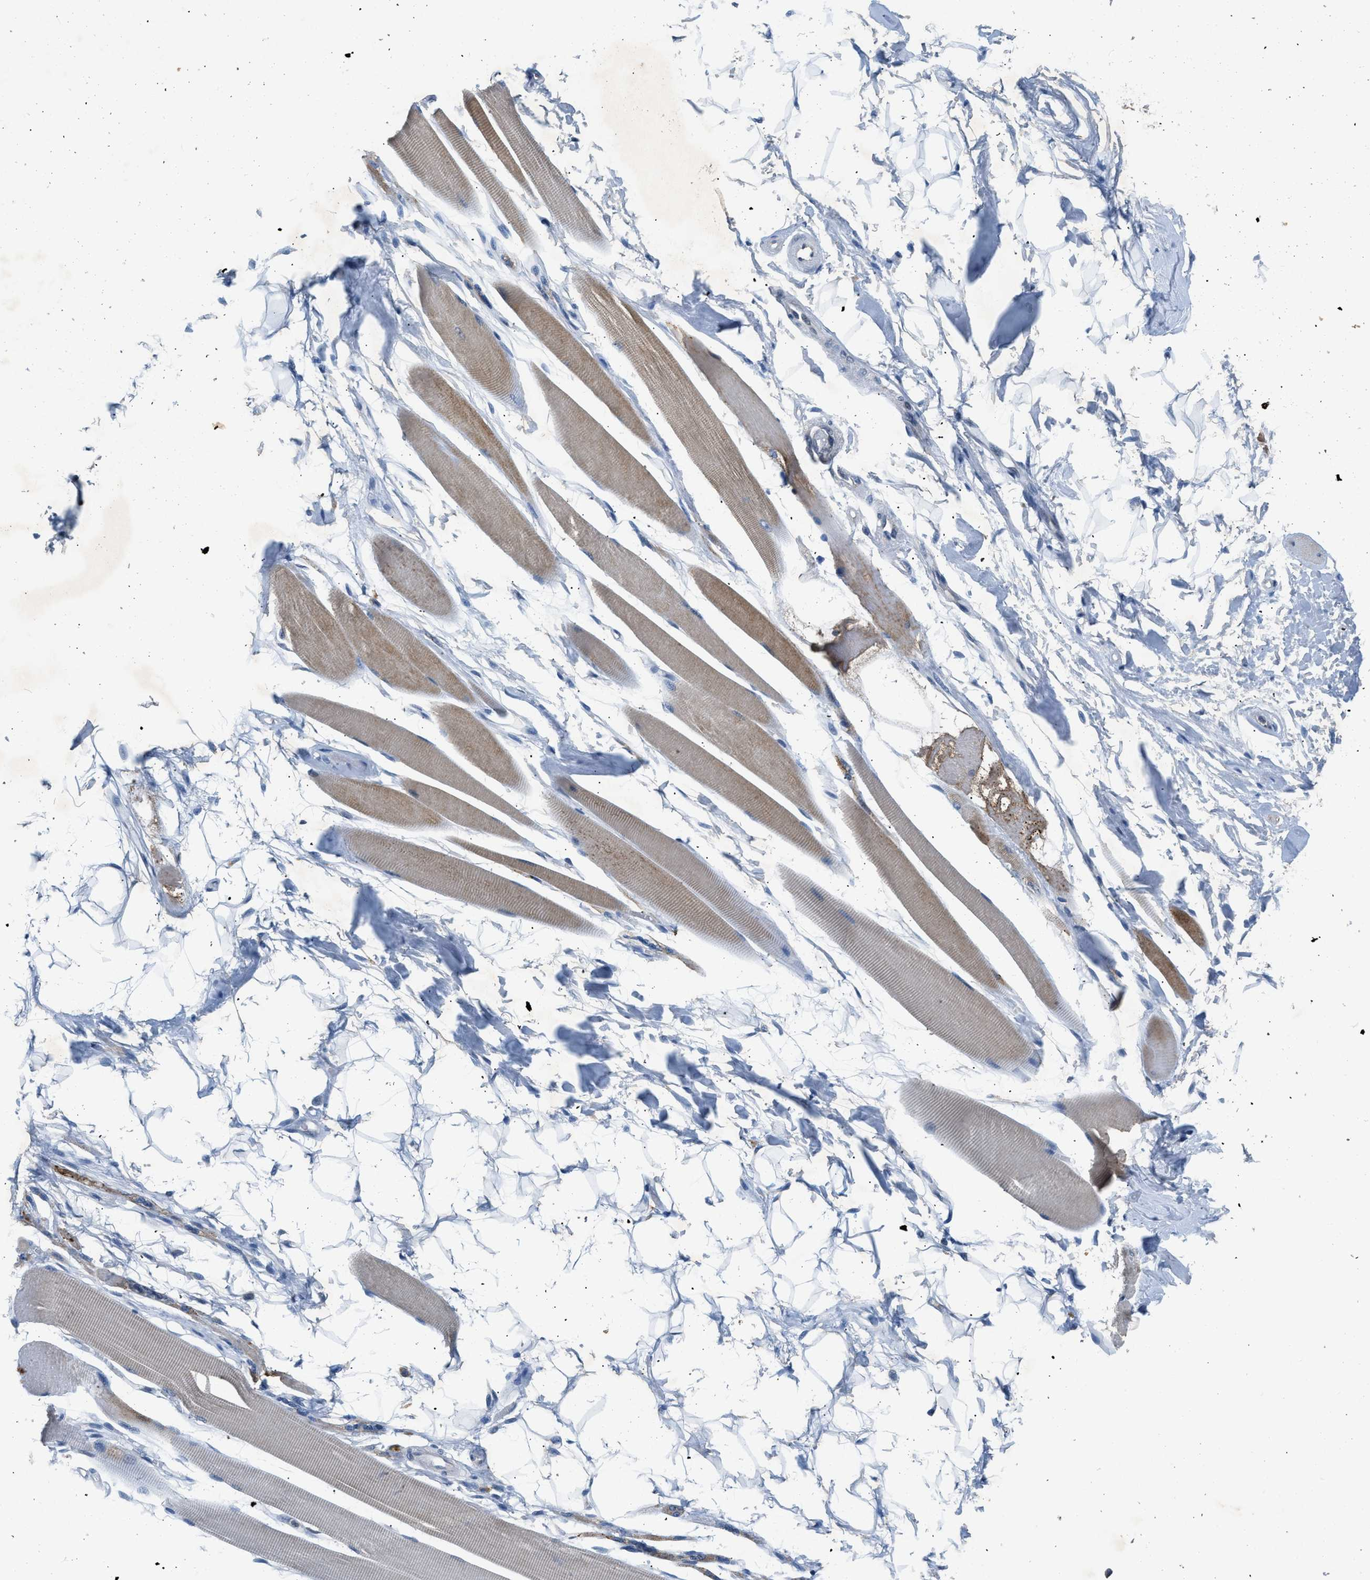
{"staining": {"intensity": "moderate", "quantity": ">75%", "location": "cytoplasmic/membranous"}, "tissue": "skeletal muscle", "cell_type": "Myocytes", "image_type": "normal", "snomed": [{"axis": "morphology", "description": "Normal tissue, NOS"}, {"axis": "topography", "description": "Skeletal muscle"}, {"axis": "topography", "description": "Peripheral nerve tissue"}], "caption": "DAB immunohistochemical staining of normal human skeletal muscle exhibits moderate cytoplasmic/membranous protein expression in about >75% of myocytes. (IHC, brightfield microscopy, high magnification).", "gene": "TOMM34", "patient": {"sex": "female", "age": 84}}